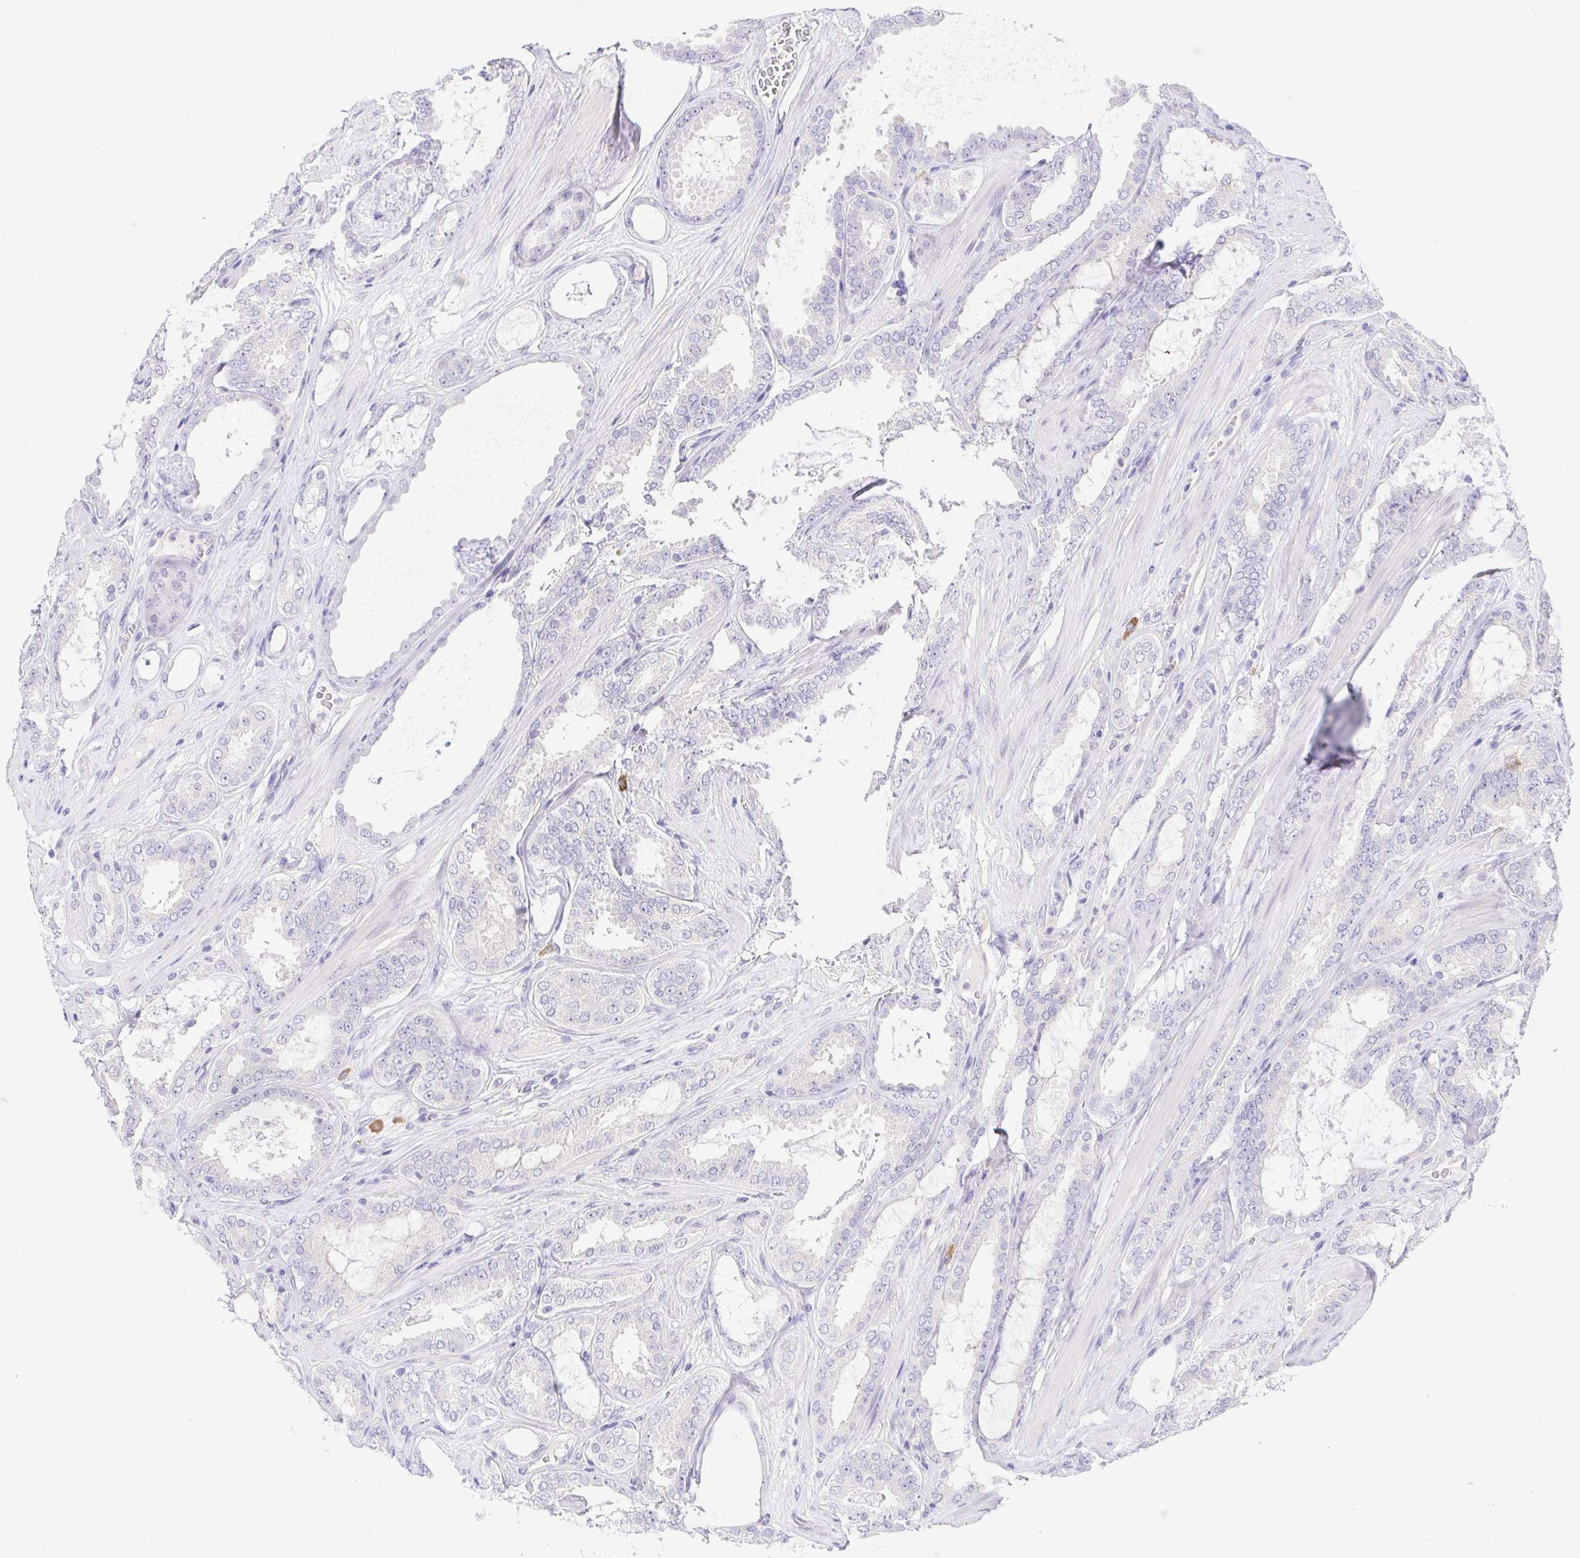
{"staining": {"intensity": "negative", "quantity": "none", "location": "none"}, "tissue": "prostate cancer", "cell_type": "Tumor cells", "image_type": "cancer", "snomed": [{"axis": "morphology", "description": "Adenocarcinoma, High grade"}, {"axis": "topography", "description": "Prostate"}], "caption": "Immunohistochemistry histopathology image of neoplastic tissue: prostate cancer (high-grade adenocarcinoma) stained with DAB reveals no significant protein expression in tumor cells.", "gene": "KRTDAP", "patient": {"sex": "male", "age": 63}}